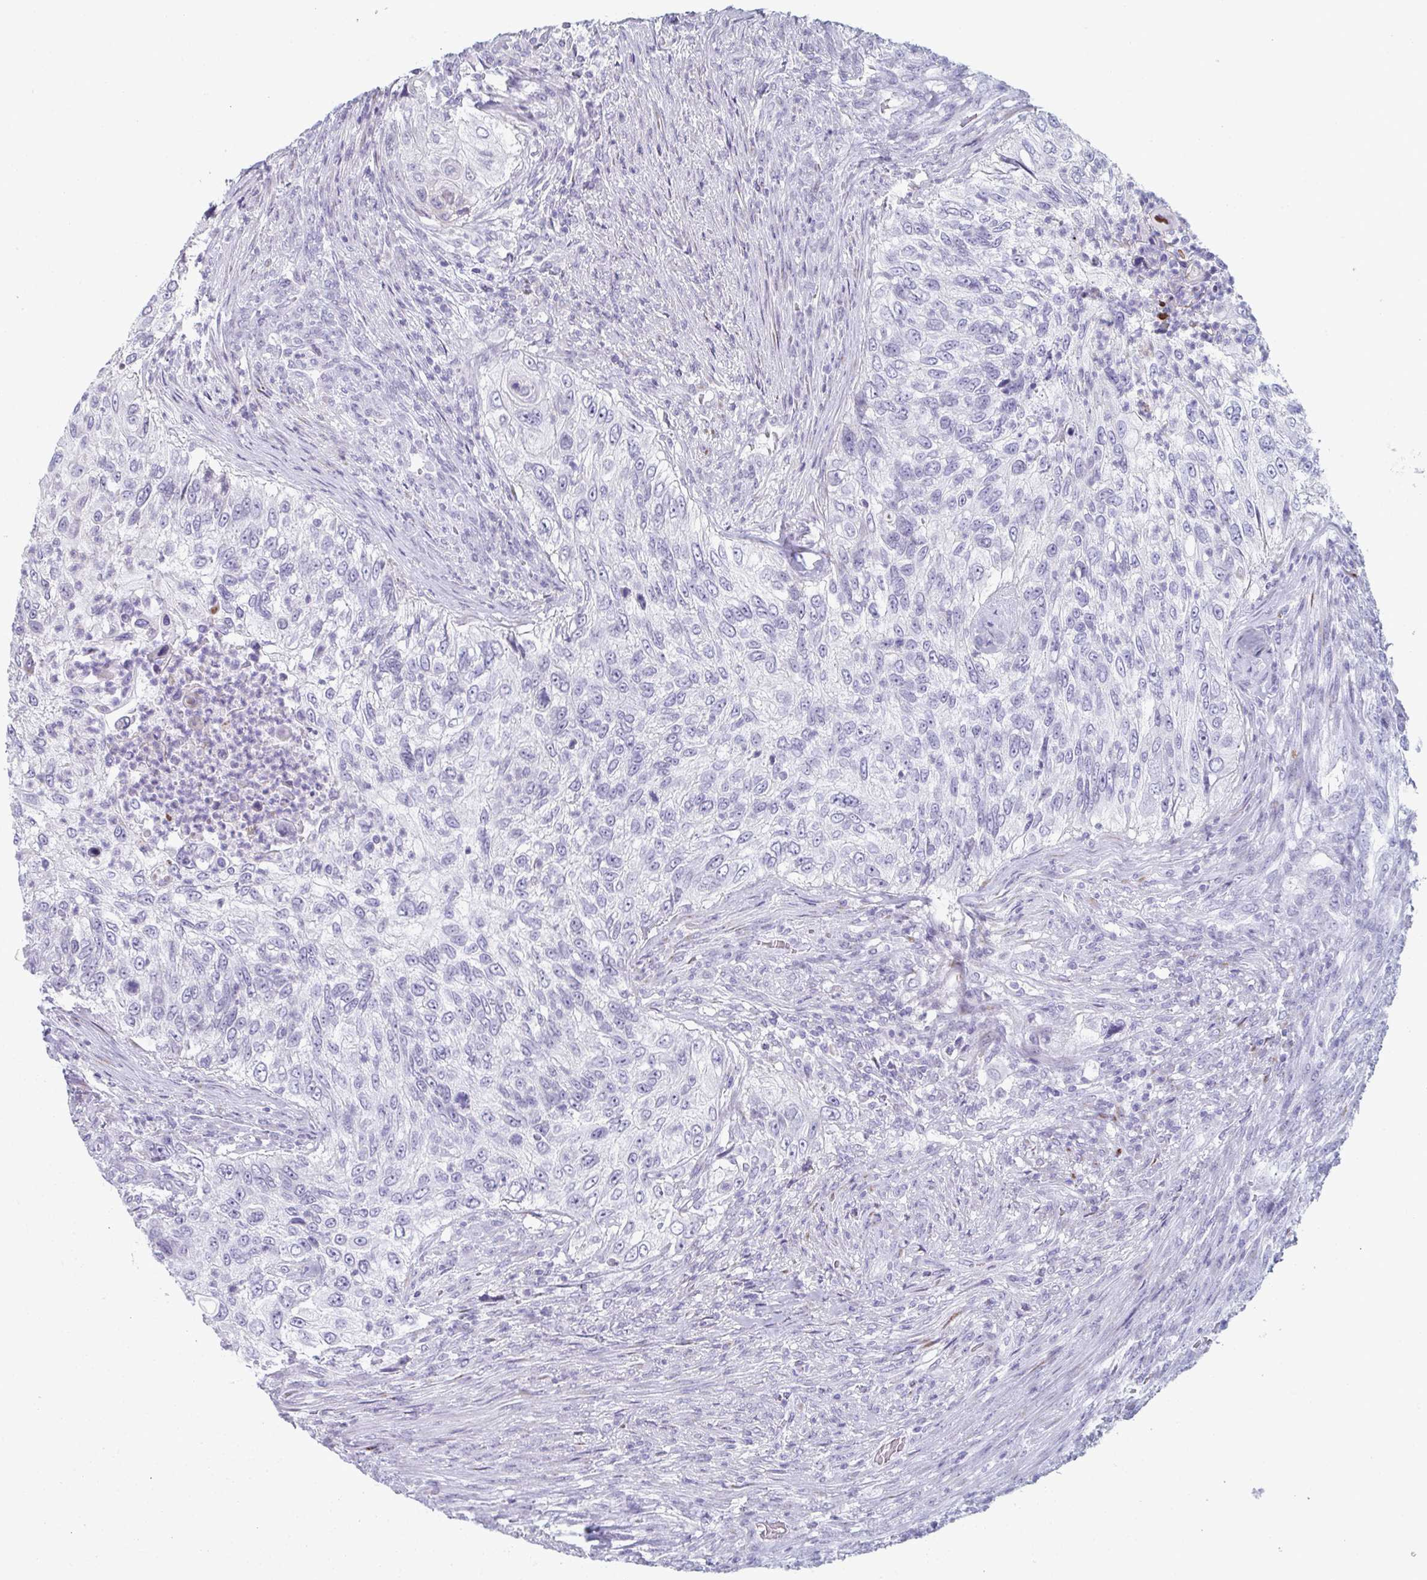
{"staining": {"intensity": "negative", "quantity": "none", "location": "none"}, "tissue": "urothelial cancer", "cell_type": "Tumor cells", "image_type": "cancer", "snomed": [{"axis": "morphology", "description": "Urothelial carcinoma, High grade"}, {"axis": "topography", "description": "Urinary bladder"}], "caption": "Tumor cells are negative for protein expression in human urothelial carcinoma (high-grade).", "gene": "A1CF", "patient": {"sex": "female", "age": 60}}